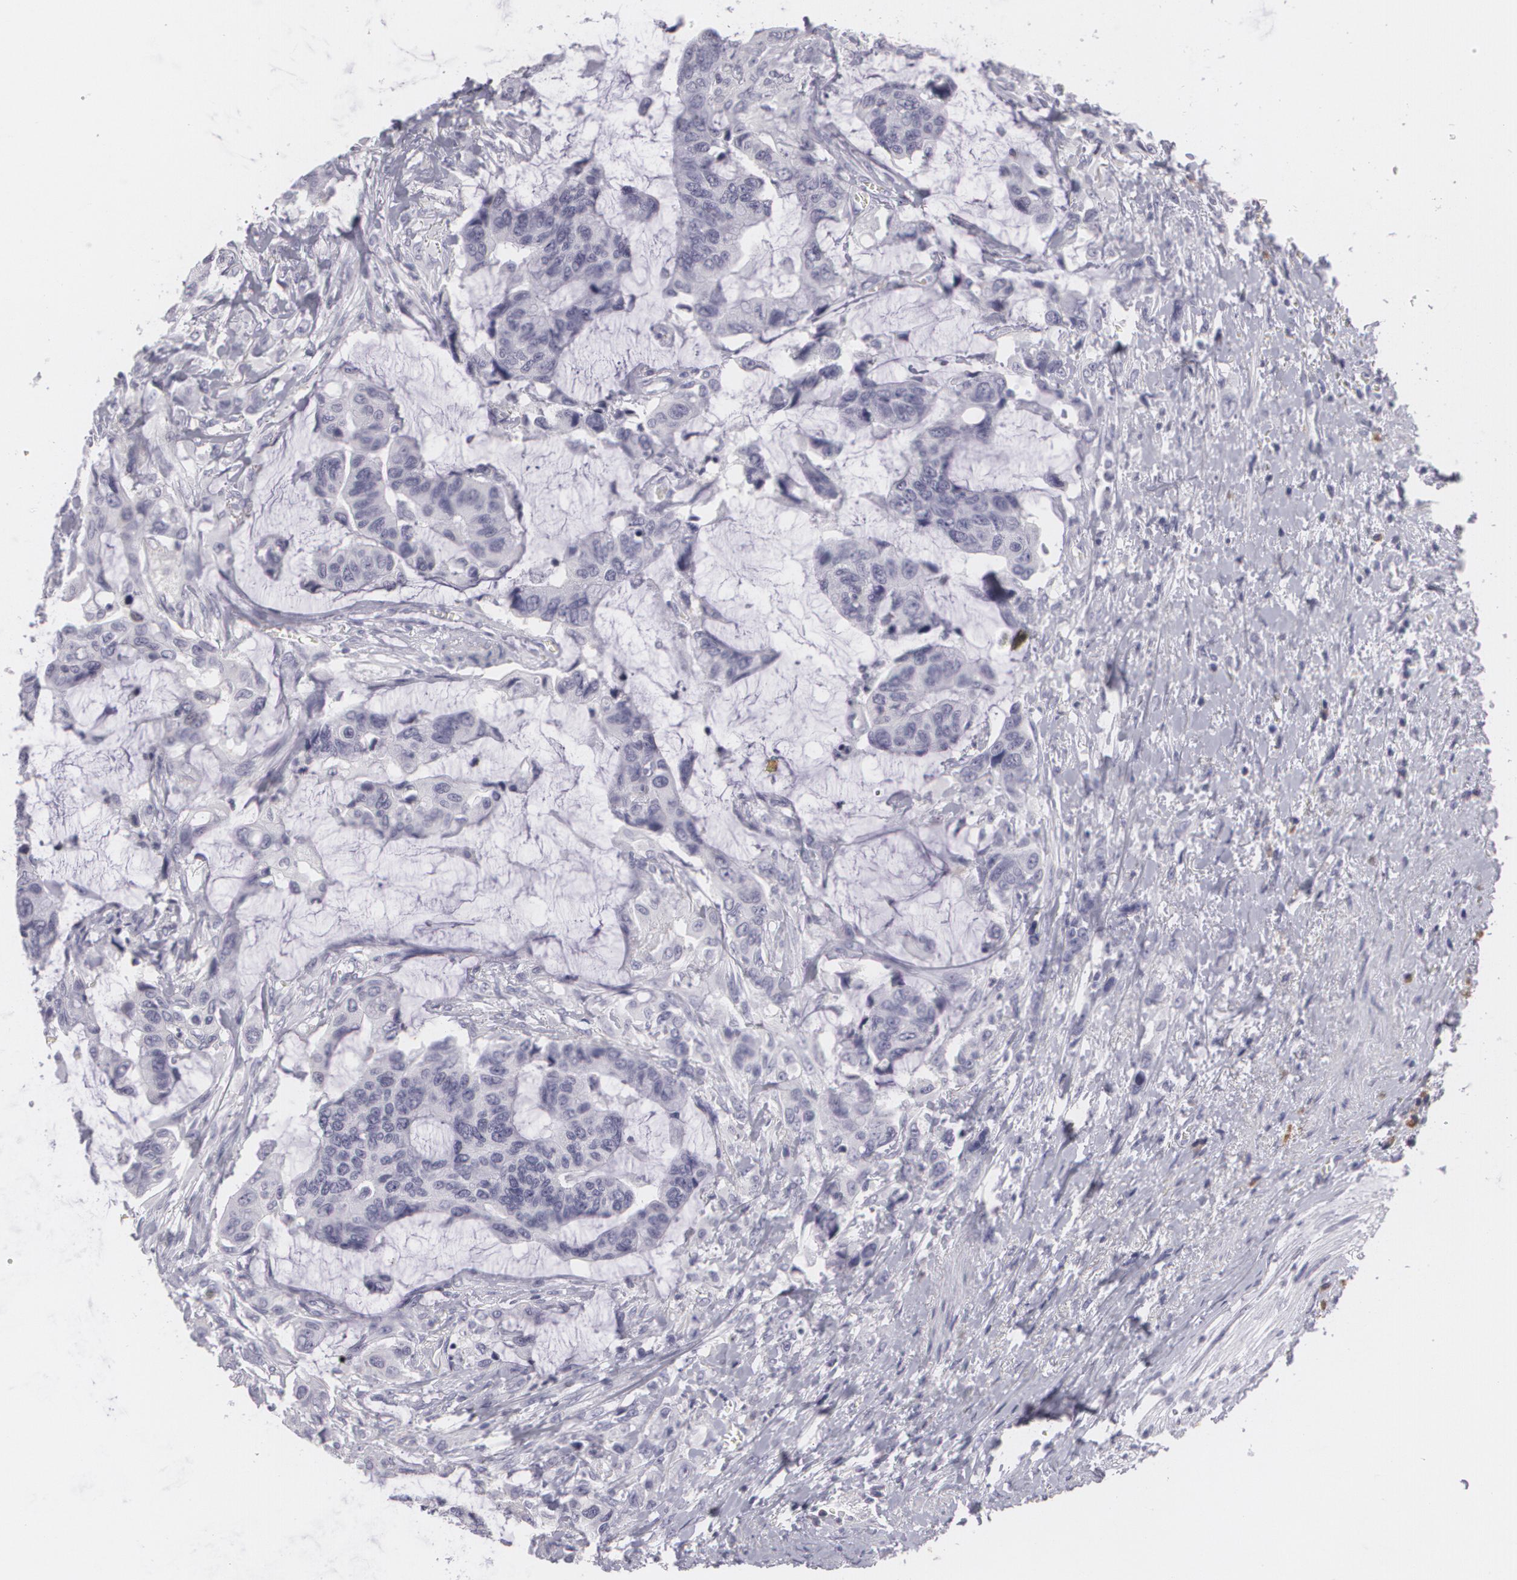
{"staining": {"intensity": "negative", "quantity": "none", "location": "none"}, "tissue": "colorectal cancer", "cell_type": "Tumor cells", "image_type": "cancer", "snomed": [{"axis": "morphology", "description": "Adenocarcinoma, NOS"}, {"axis": "topography", "description": "Rectum"}], "caption": "DAB (3,3'-diaminobenzidine) immunohistochemical staining of human colorectal adenocarcinoma shows no significant positivity in tumor cells.", "gene": "MAP2", "patient": {"sex": "female", "age": 59}}